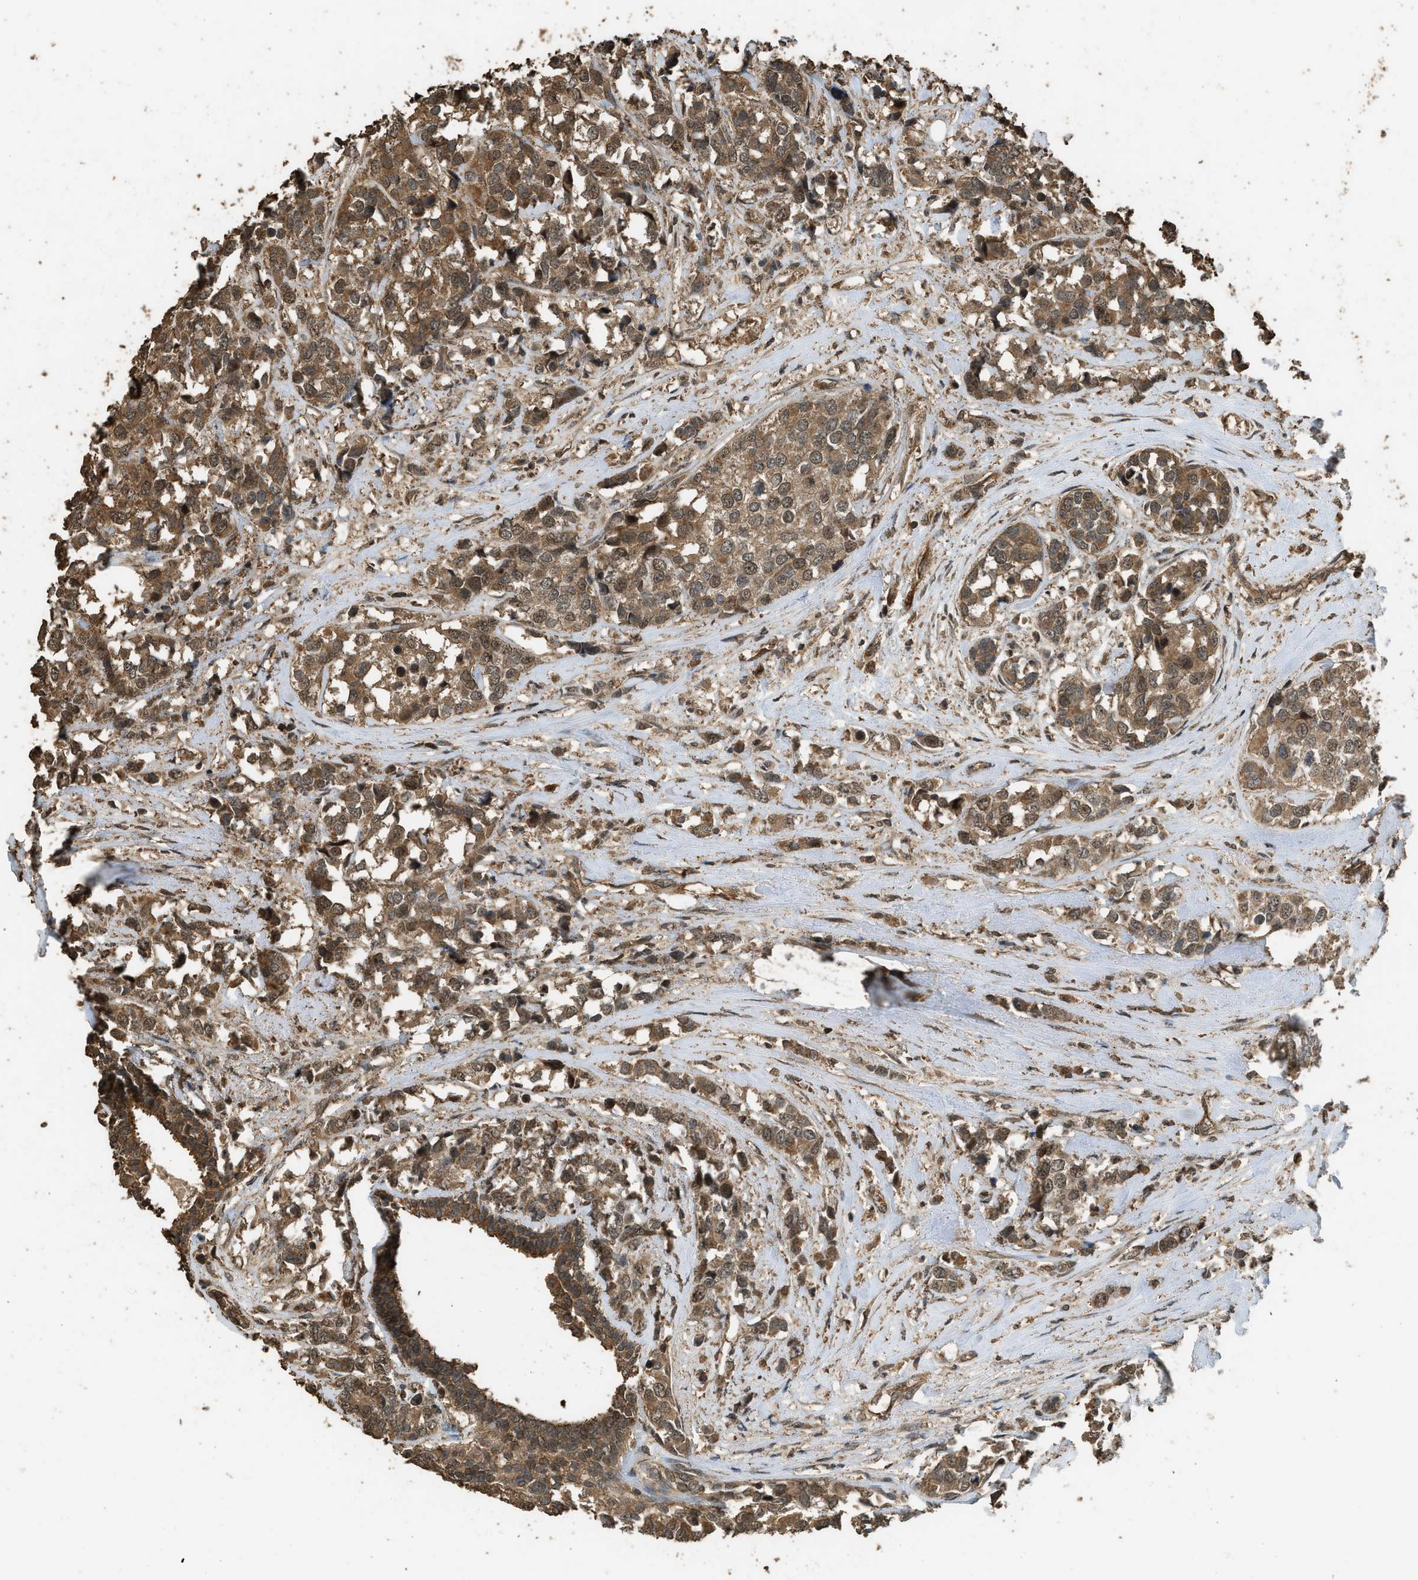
{"staining": {"intensity": "moderate", "quantity": ">75%", "location": "cytoplasmic/membranous,nuclear"}, "tissue": "breast cancer", "cell_type": "Tumor cells", "image_type": "cancer", "snomed": [{"axis": "morphology", "description": "Lobular carcinoma"}, {"axis": "topography", "description": "Breast"}], "caption": "Lobular carcinoma (breast) was stained to show a protein in brown. There is medium levels of moderate cytoplasmic/membranous and nuclear staining in about >75% of tumor cells.", "gene": "MYBL2", "patient": {"sex": "female", "age": 59}}